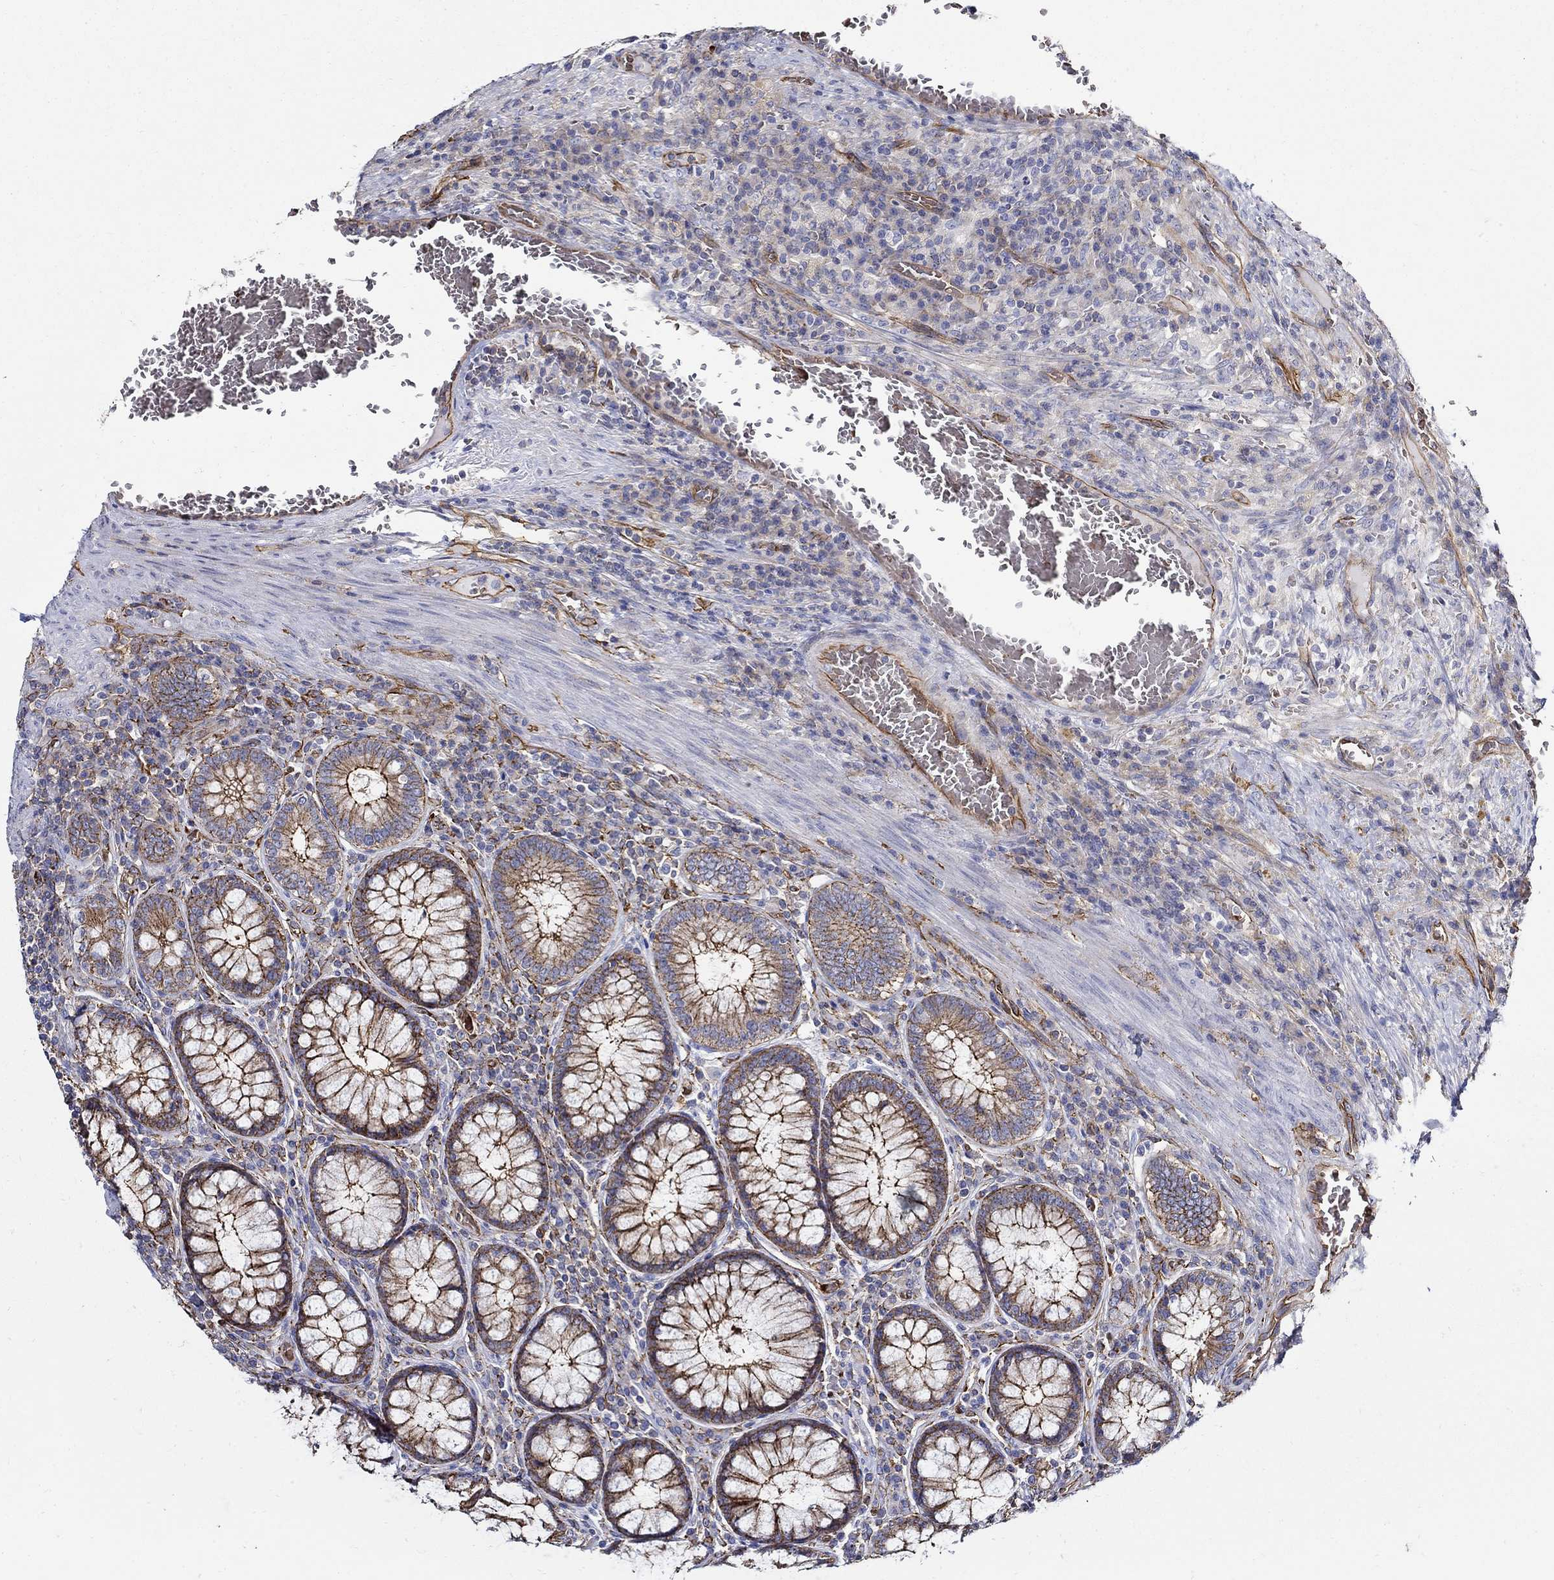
{"staining": {"intensity": "strong", "quantity": ">75%", "location": "cytoplasmic/membranous"}, "tissue": "colorectal cancer", "cell_type": "Tumor cells", "image_type": "cancer", "snomed": [{"axis": "morphology", "description": "Adenocarcinoma, NOS"}, {"axis": "topography", "description": "Colon"}], "caption": "Protein expression analysis of human colorectal cancer reveals strong cytoplasmic/membranous positivity in about >75% of tumor cells.", "gene": "APBB3", "patient": {"sex": "female", "age": 86}}